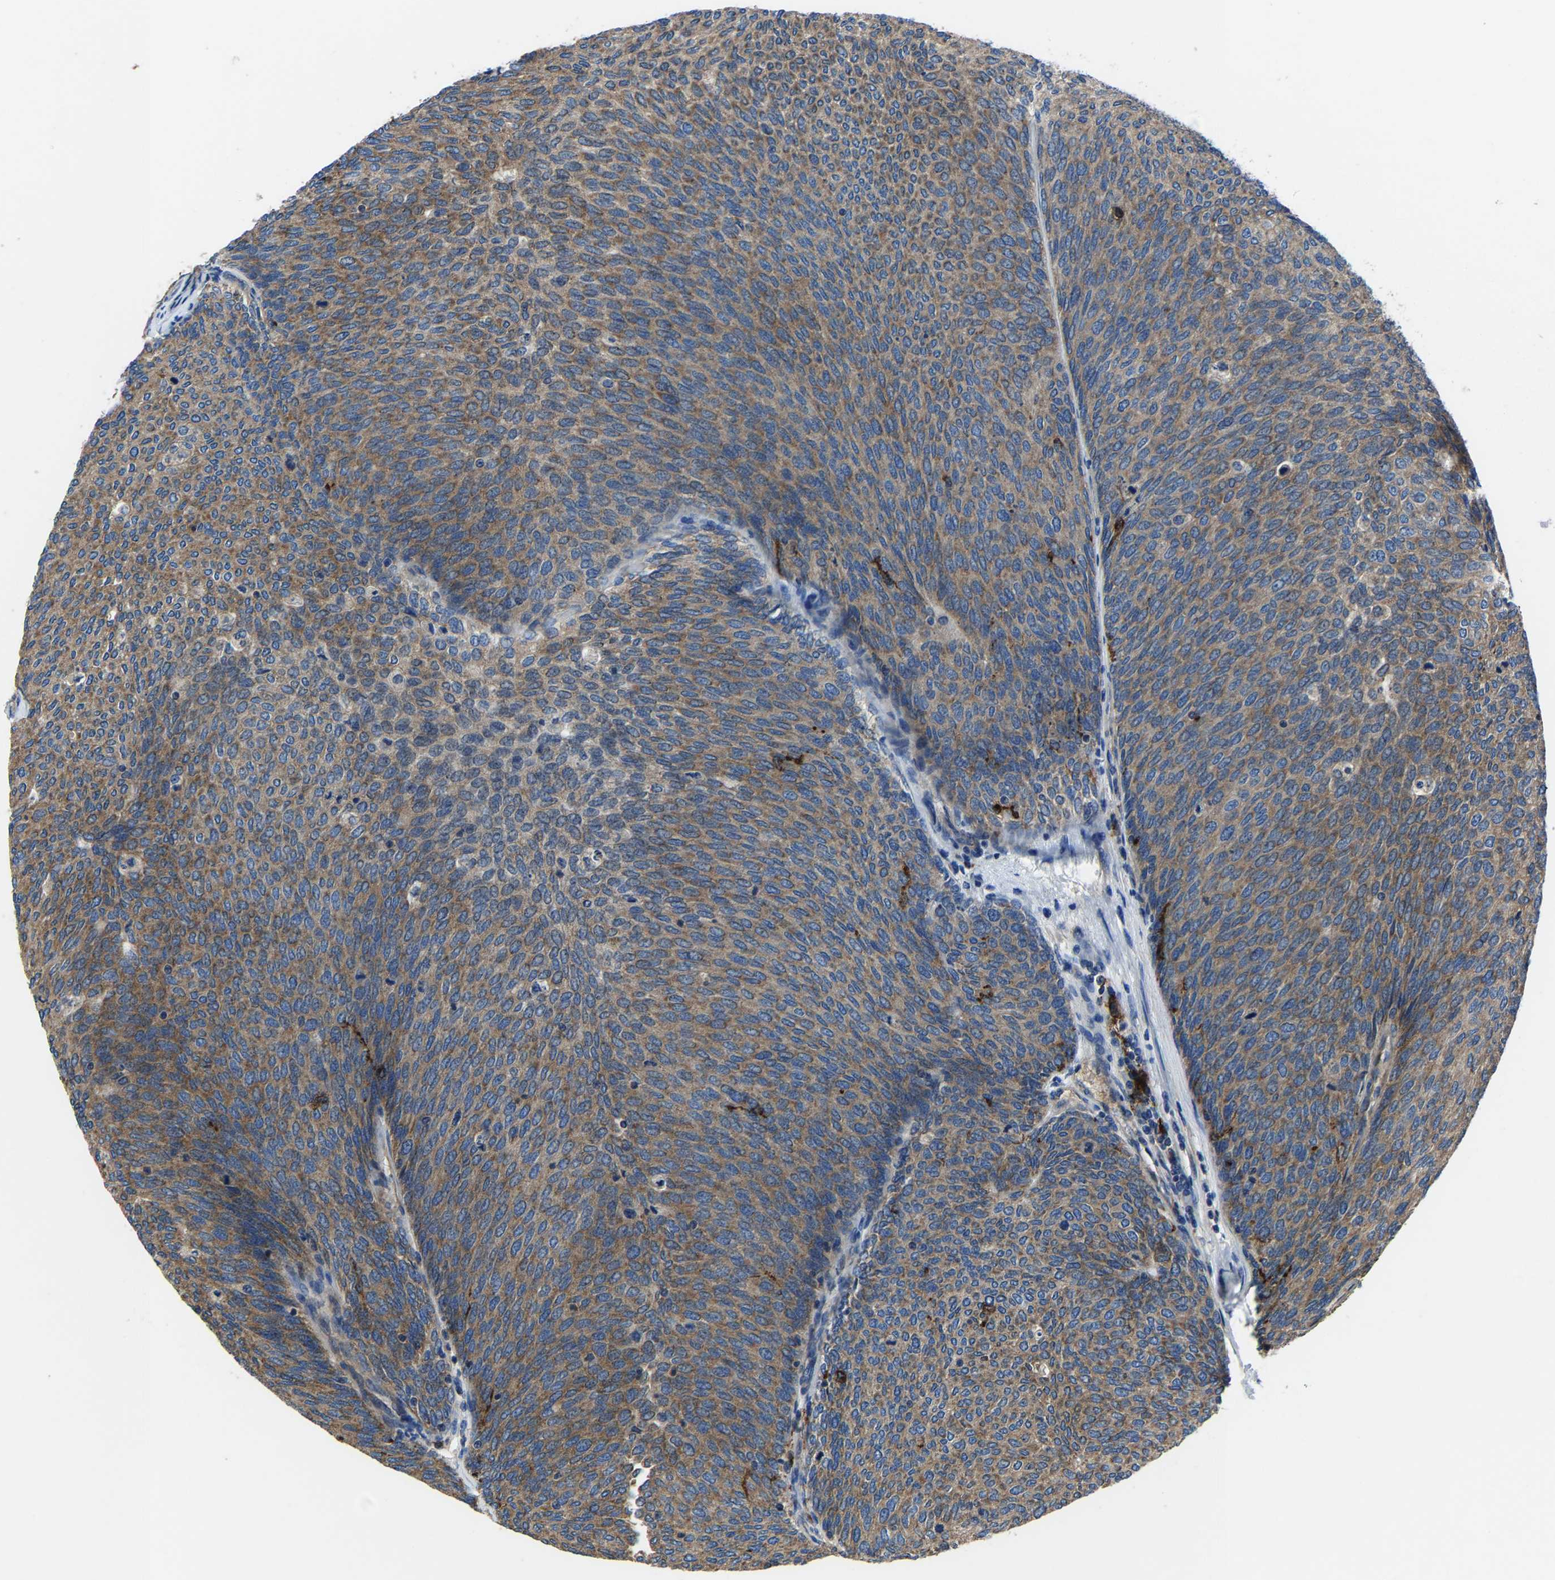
{"staining": {"intensity": "moderate", "quantity": ">75%", "location": "cytoplasmic/membranous"}, "tissue": "urothelial cancer", "cell_type": "Tumor cells", "image_type": "cancer", "snomed": [{"axis": "morphology", "description": "Urothelial carcinoma, Low grade"}, {"axis": "topography", "description": "Urinary bladder"}], "caption": "Low-grade urothelial carcinoma stained with a protein marker demonstrates moderate staining in tumor cells.", "gene": "KIAA1958", "patient": {"sex": "female", "age": 79}}